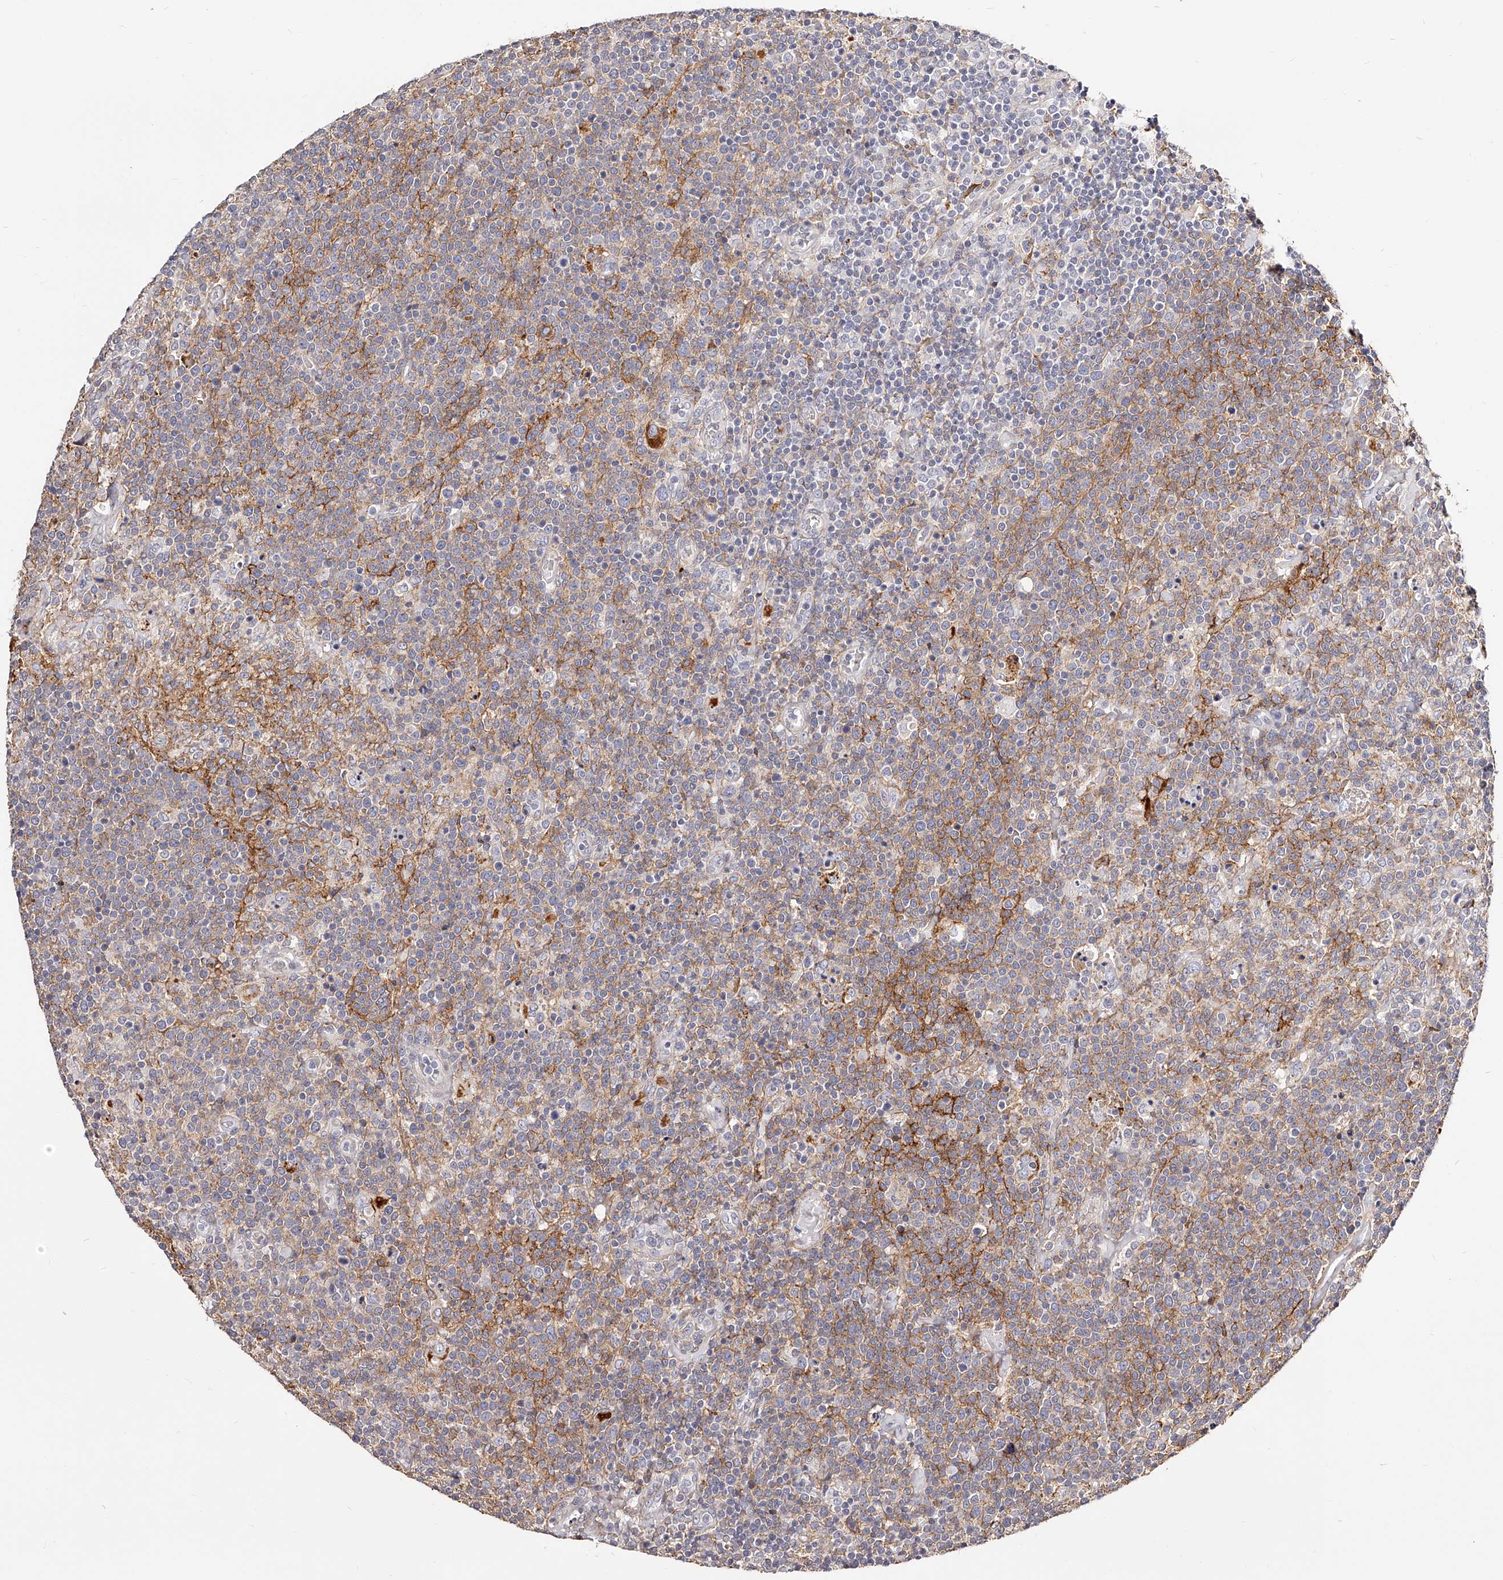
{"staining": {"intensity": "moderate", "quantity": "25%-75%", "location": "cytoplasmic/membranous"}, "tissue": "lymphoma", "cell_type": "Tumor cells", "image_type": "cancer", "snomed": [{"axis": "morphology", "description": "Malignant lymphoma, non-Hodgkin's type, High grade"}, {"axis": "topography", "description": "Lymph node"}], "caption": "Immunohistochemistry (IHC) histopathology image of human lymphoma stained for a protein (brown), which reveals medium levels of moderate cytoplasmic/membranous staining in about 25%-75% of tumor cells.", "gene": "CD82", "patient": {"sex": "male", "age": 61}}